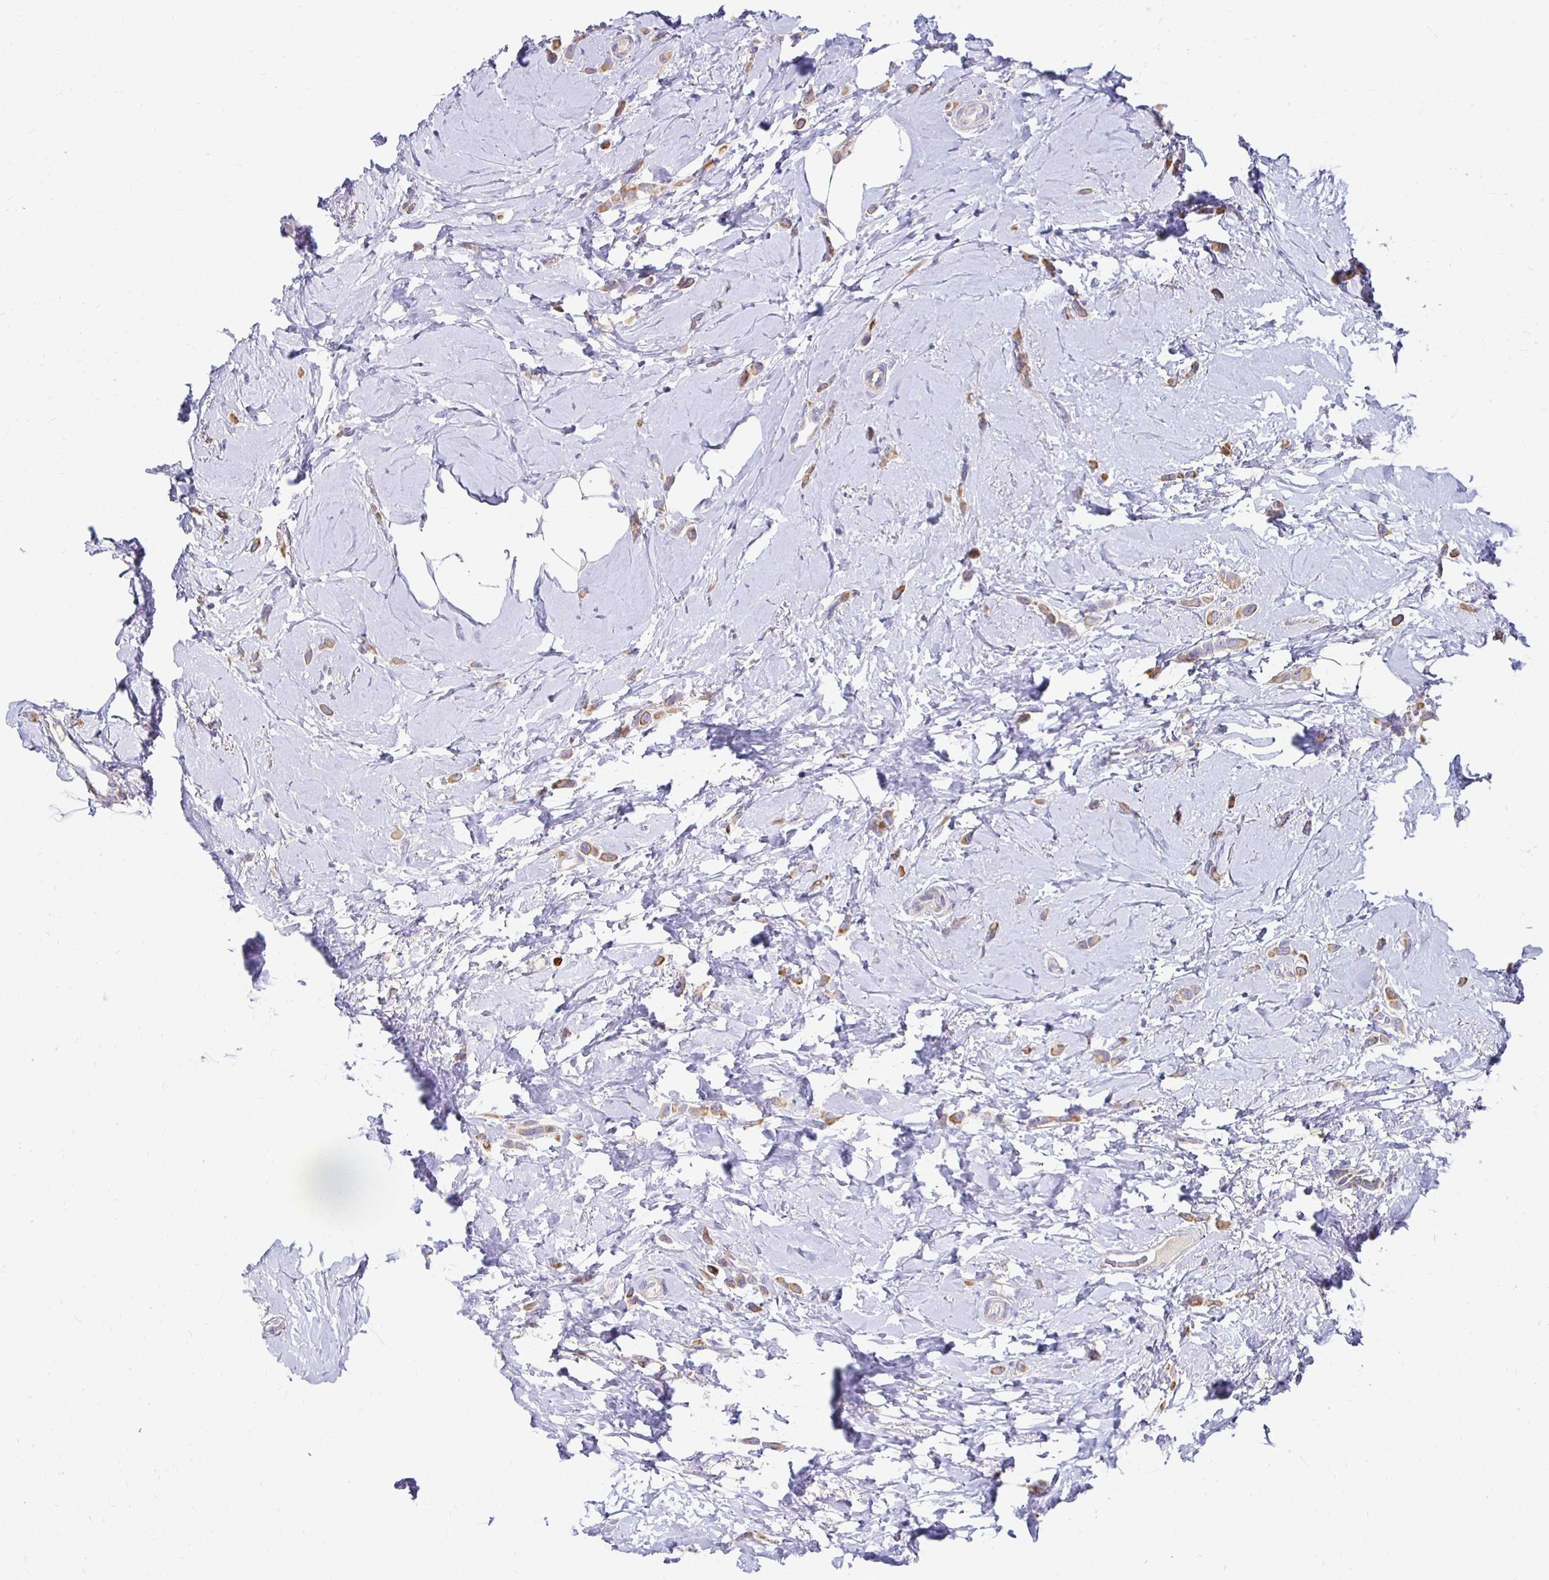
{"staining": {"intensity": "weak", "quantity": ">75%", "location": "cytoplasmic/membranous"}, "tissue": "breast cancer", "cell_type": "Tumor cells", "image_type": "cancer", "snomed": [{"axis": "morphology", "description": "Lobular carcinoma"}, {"axis": "topography", "description": "Breast"}], "caption": "This is an image of immunohistochemistry (IHC) staining of breast cancer, which shows weak expression in the cytoplasmic/membranous of tumor cells.", "gene": "AKAP6", "patient": {"sex": "female", "age": 66}}